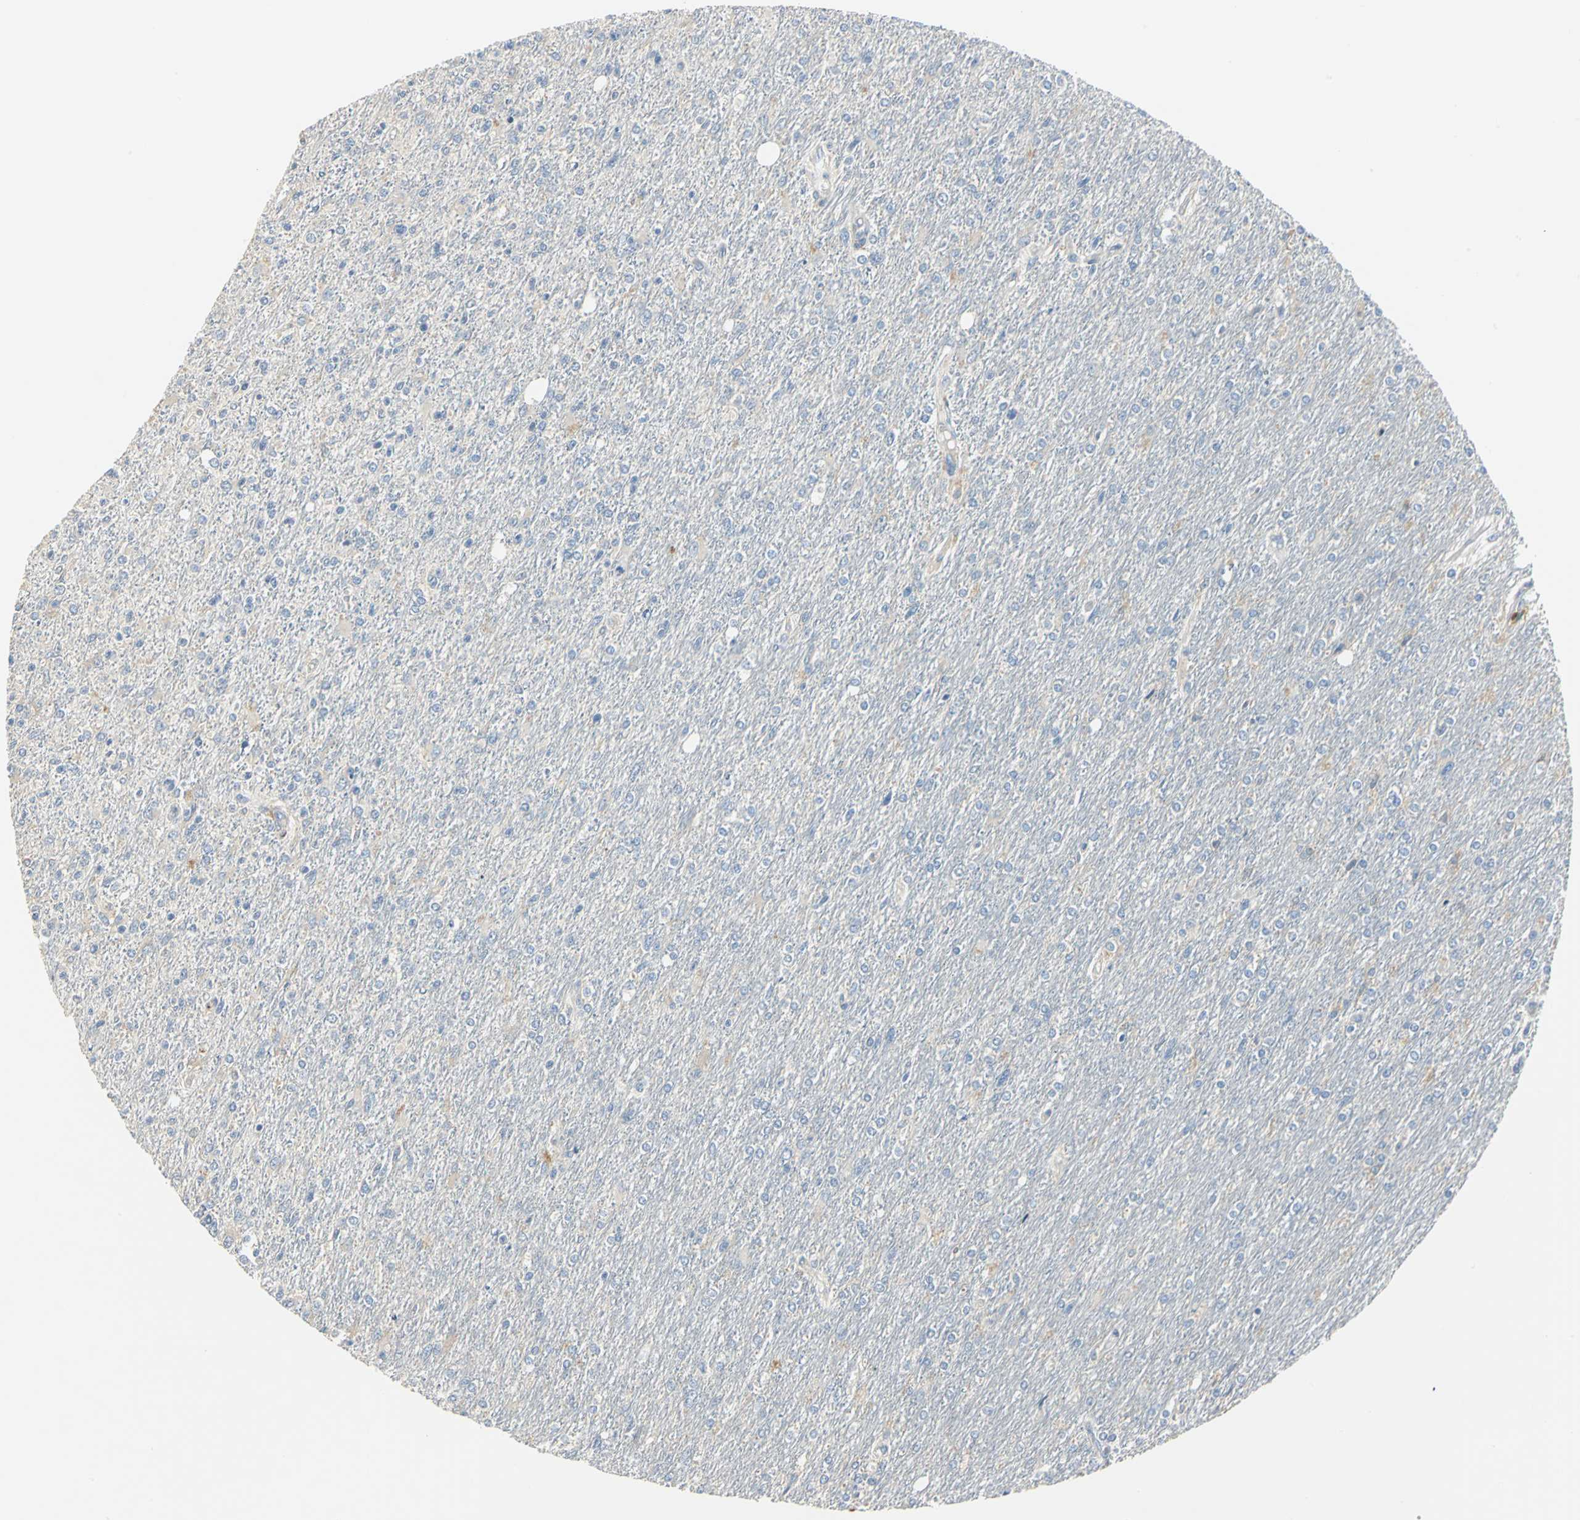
{"staining": {"intensity": "weak", "quantity": "<25%", "location": "cytoplasmic/membranous"}, "tissue": "glioma", "cell_type": "Tumor cells", "image_type": "cancer", "snomed": [{"axis": "morphology", "description": "Glioma, malignant, High grade"}, {"axis": "topography", "description": "Cerebral cortex"}], "caption": "Tumor cells show no significant staining in high-grade glioma (malignant).", "gene": "B3GNT2", "patient": {"sex": "male", "age": 76}}